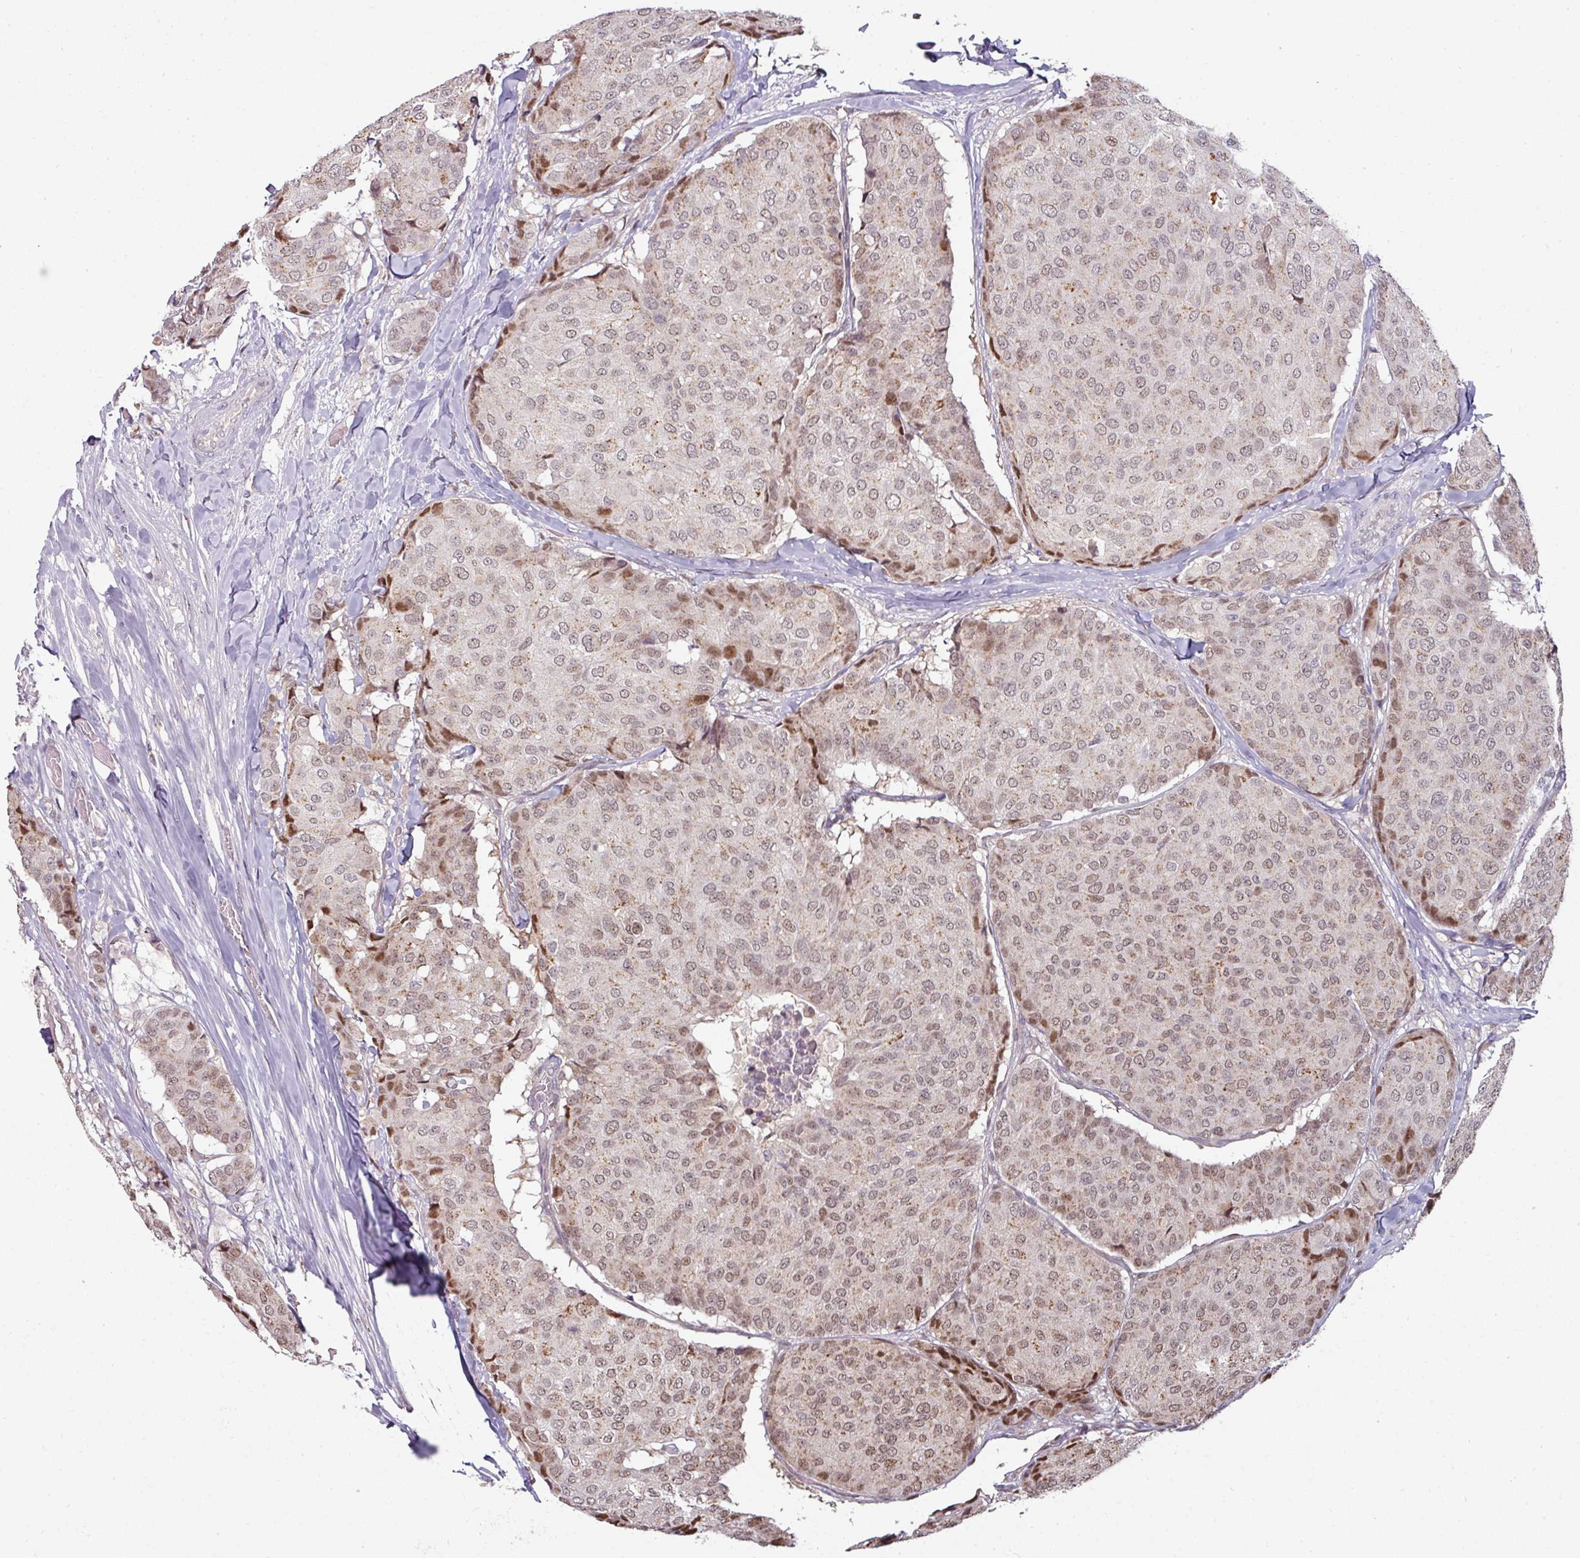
{"staining": {"intensity": "moderate", "quantity": ">75%", "location": "nuclear"}, "tissue": "breast cancer", "cell_type": "Tumor cells", "image_type": "cancer", "snomed": [{"axis": "morphology", "description": "Duct carcinoma"}, {"axis": "topography", "description": "Breast"}], "caption": "A brown stain labels moderate nuclear expression of a protein in human invasive ductal carcinoma (breast) tumor cells.", "gene": "SWSAP1", "patient": {"sex": "female", "age": 75}}